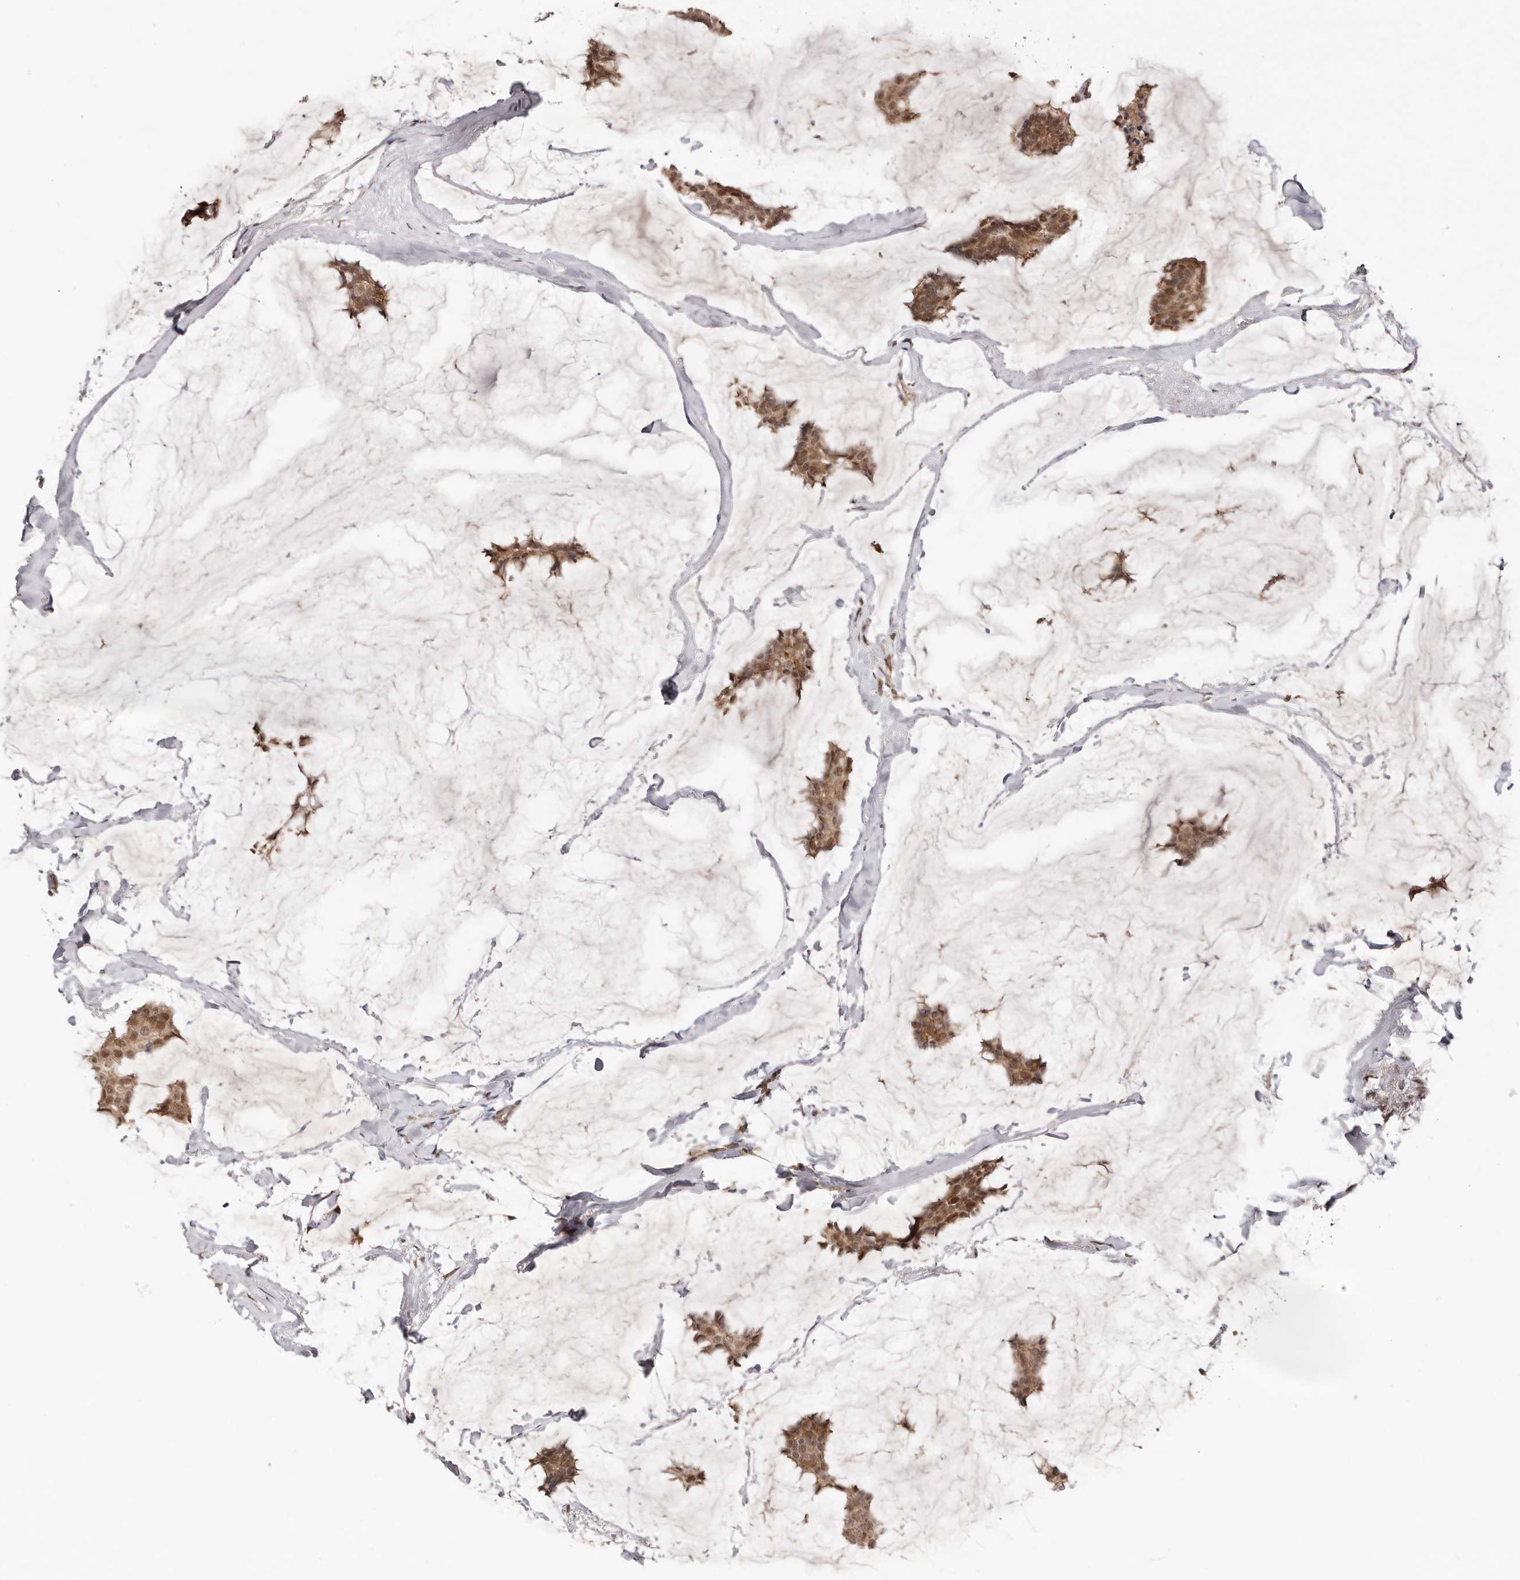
{"staining": {"intensity": "moderate", "quantity": ">75%", "location": "cytoplasmic/membranous,nuclear"}, "tissue": "breast cancer", "cell_type": "Tumor cells", "image_type": "cancer", "snomed": [{"axis": "morphology", "description": "Duct carcinoma"}, {"axis": "topography", "description": "Breast"}], "caption": "Moderate cytoplasmic/membranous and nuclear protein expression is present in approximately >75% of tumor cells in breast cancer. (Stains: DAB in brown, nuclei in blue, Microscopy: brightfield microscopy at high magnification).", "gene": "MED8", "patient": {"sex": "female", "age": 93}}